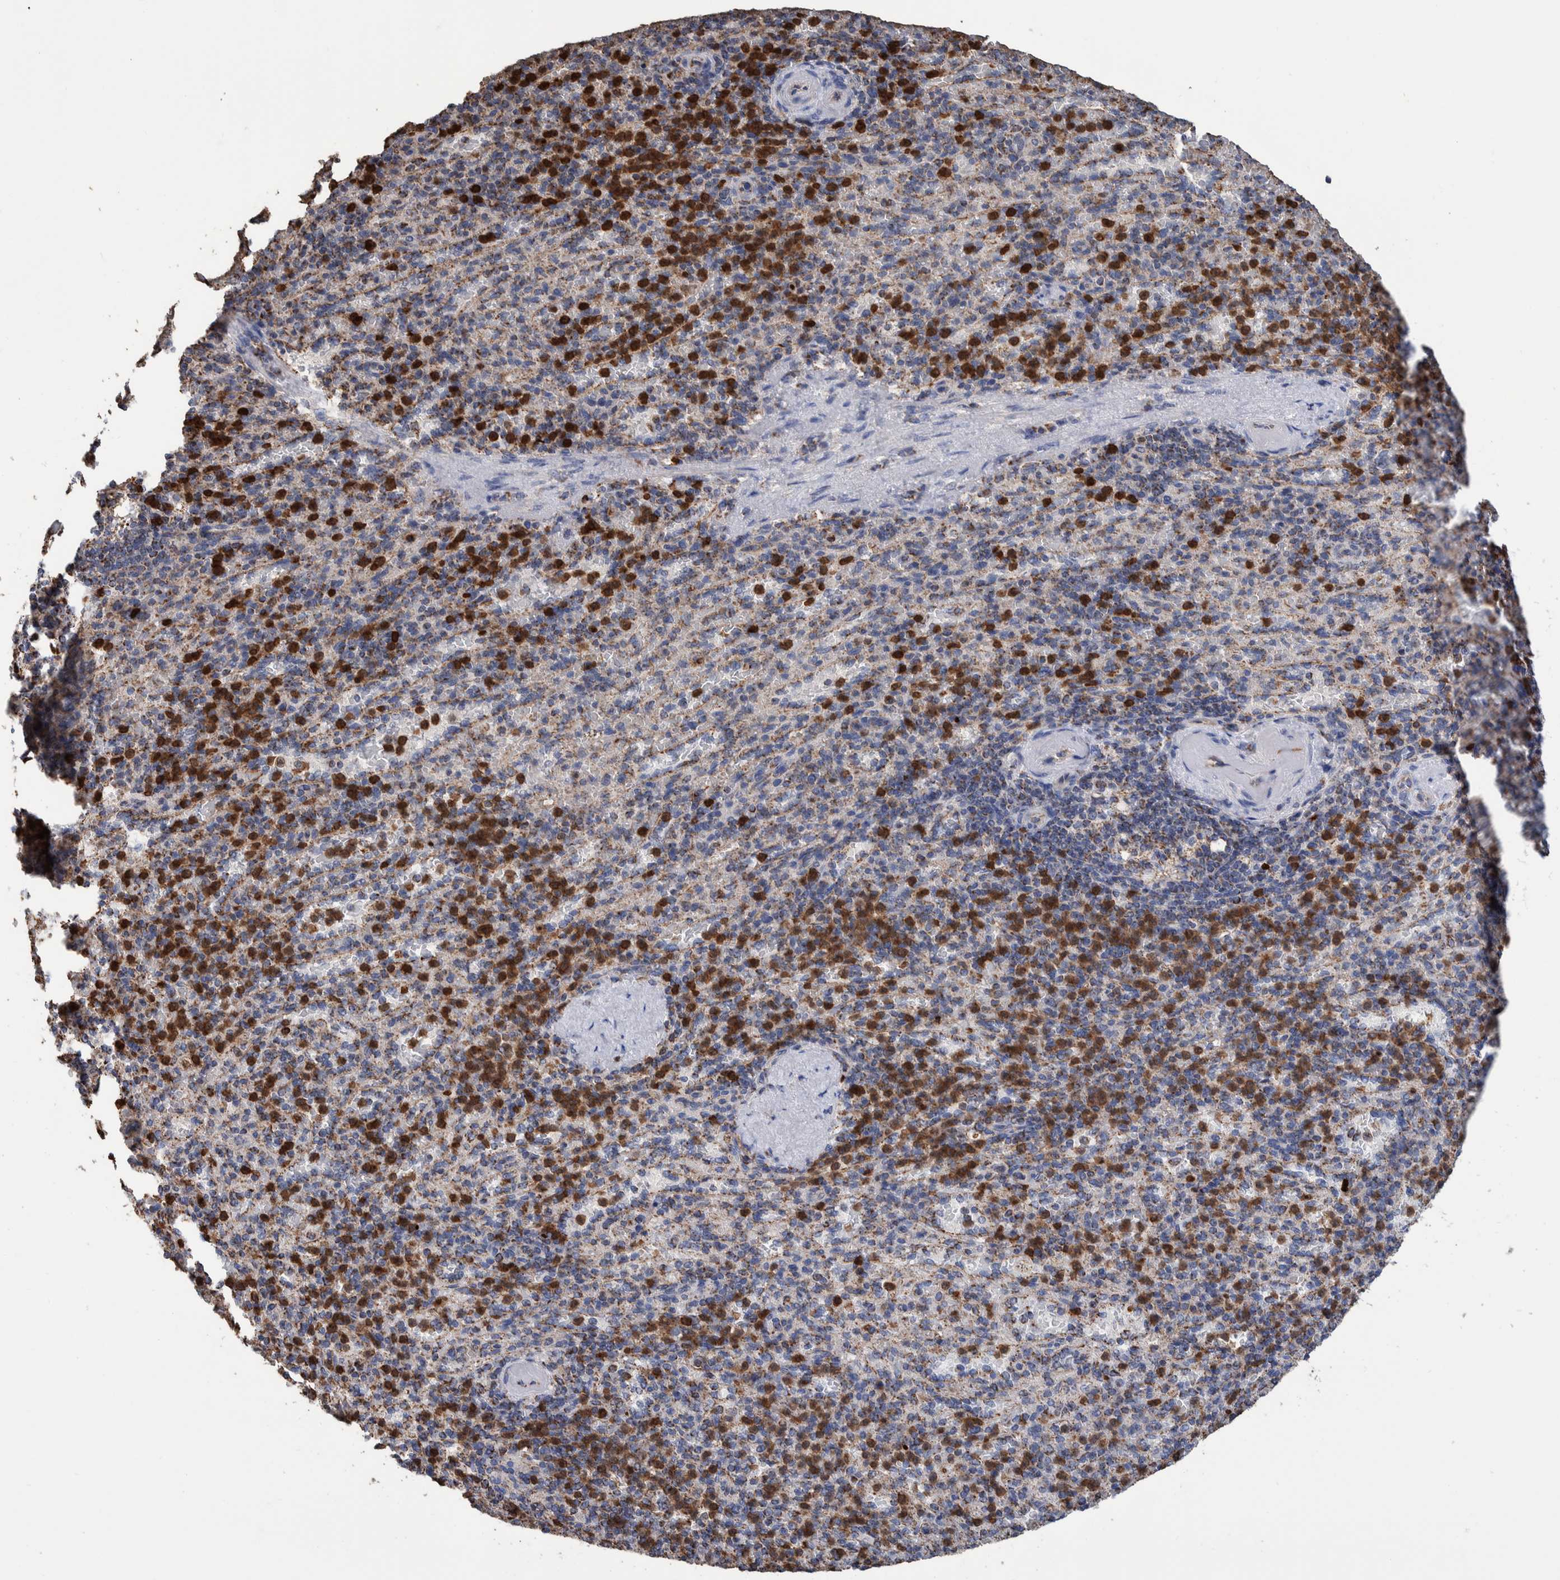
{"staining": {"intensity": "strong", "quantity": "25%-75%", "location": "cytoplasmic/membranous,nuclear"}, "tissue": "spleen", "cell_type": "Cells in red pulp", "image_type": "normal", "snomed": [{"axis": "morphology", "description": "Normal tissue, NOS"}, {"axis": "topography", "description": "Spleen"}], "caption": "The histopathology image displays immunohistochemical staining of benign spleen. There is strong cytoplasmic/membranous,nuclear staining is identified in approximately 25%-75% of cells in red pulp.", "gene": "DECR1", "patient": {"sex": "female", "age": 74}}